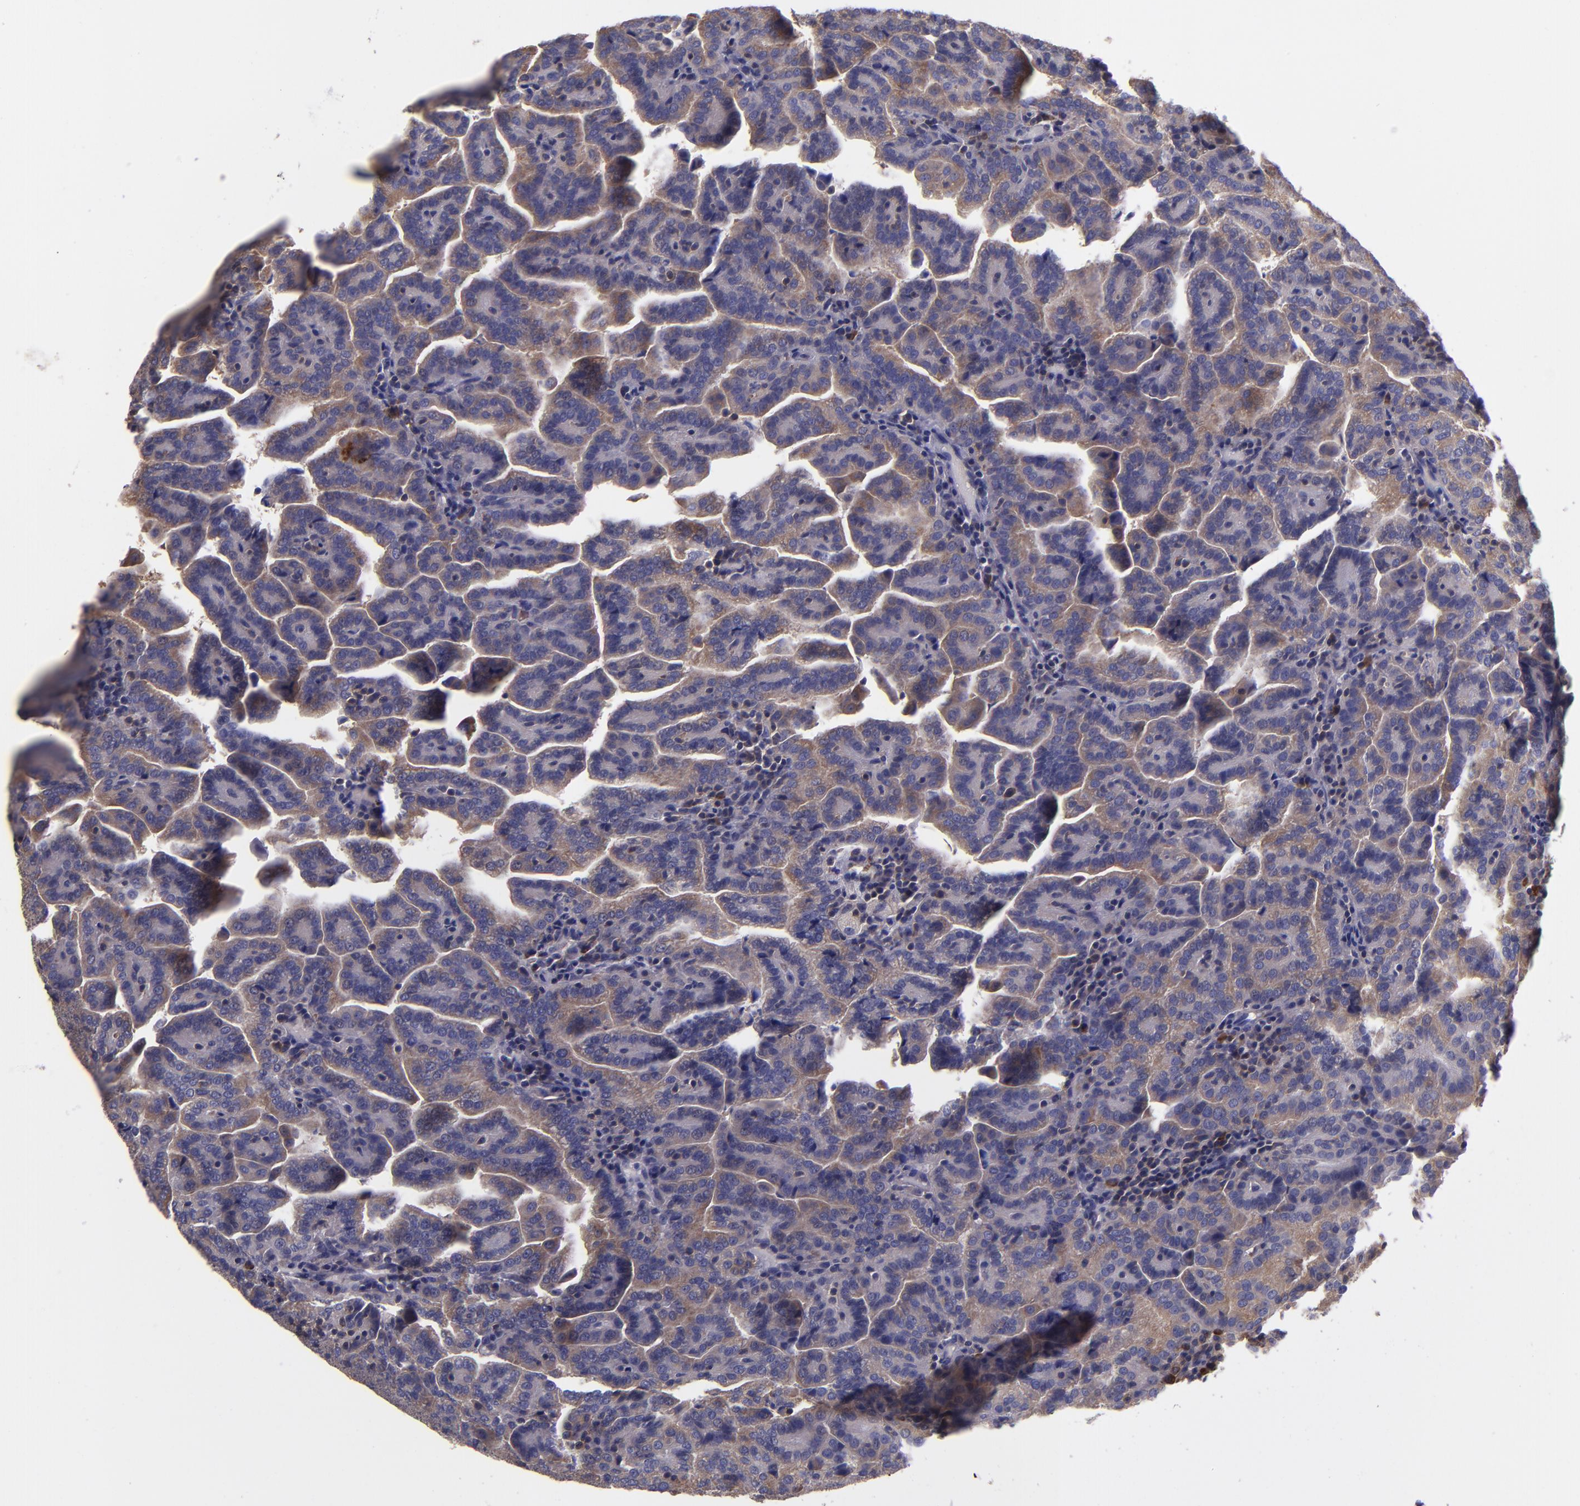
{"staining": {"intensity": "weak", "quantity": ">75%", "location": "cytoplasmic/membranous"}, "tissue": "renal cancer", "cell_type": "Tumor cells", "image_type": "cancer", "snomed": [{"axis": "morphology", "description": "Adenocarcinoma, NOS"}, {"axis": "topography", "description": "Kidney"}], "caption": "A histopathology image of human renal cancer stained for a protein exhibits weak cytoplasmic/membranous brown staining in tumor cells.", "gene": "CARS1", "patient": {"sex": "male", "age": 61}}